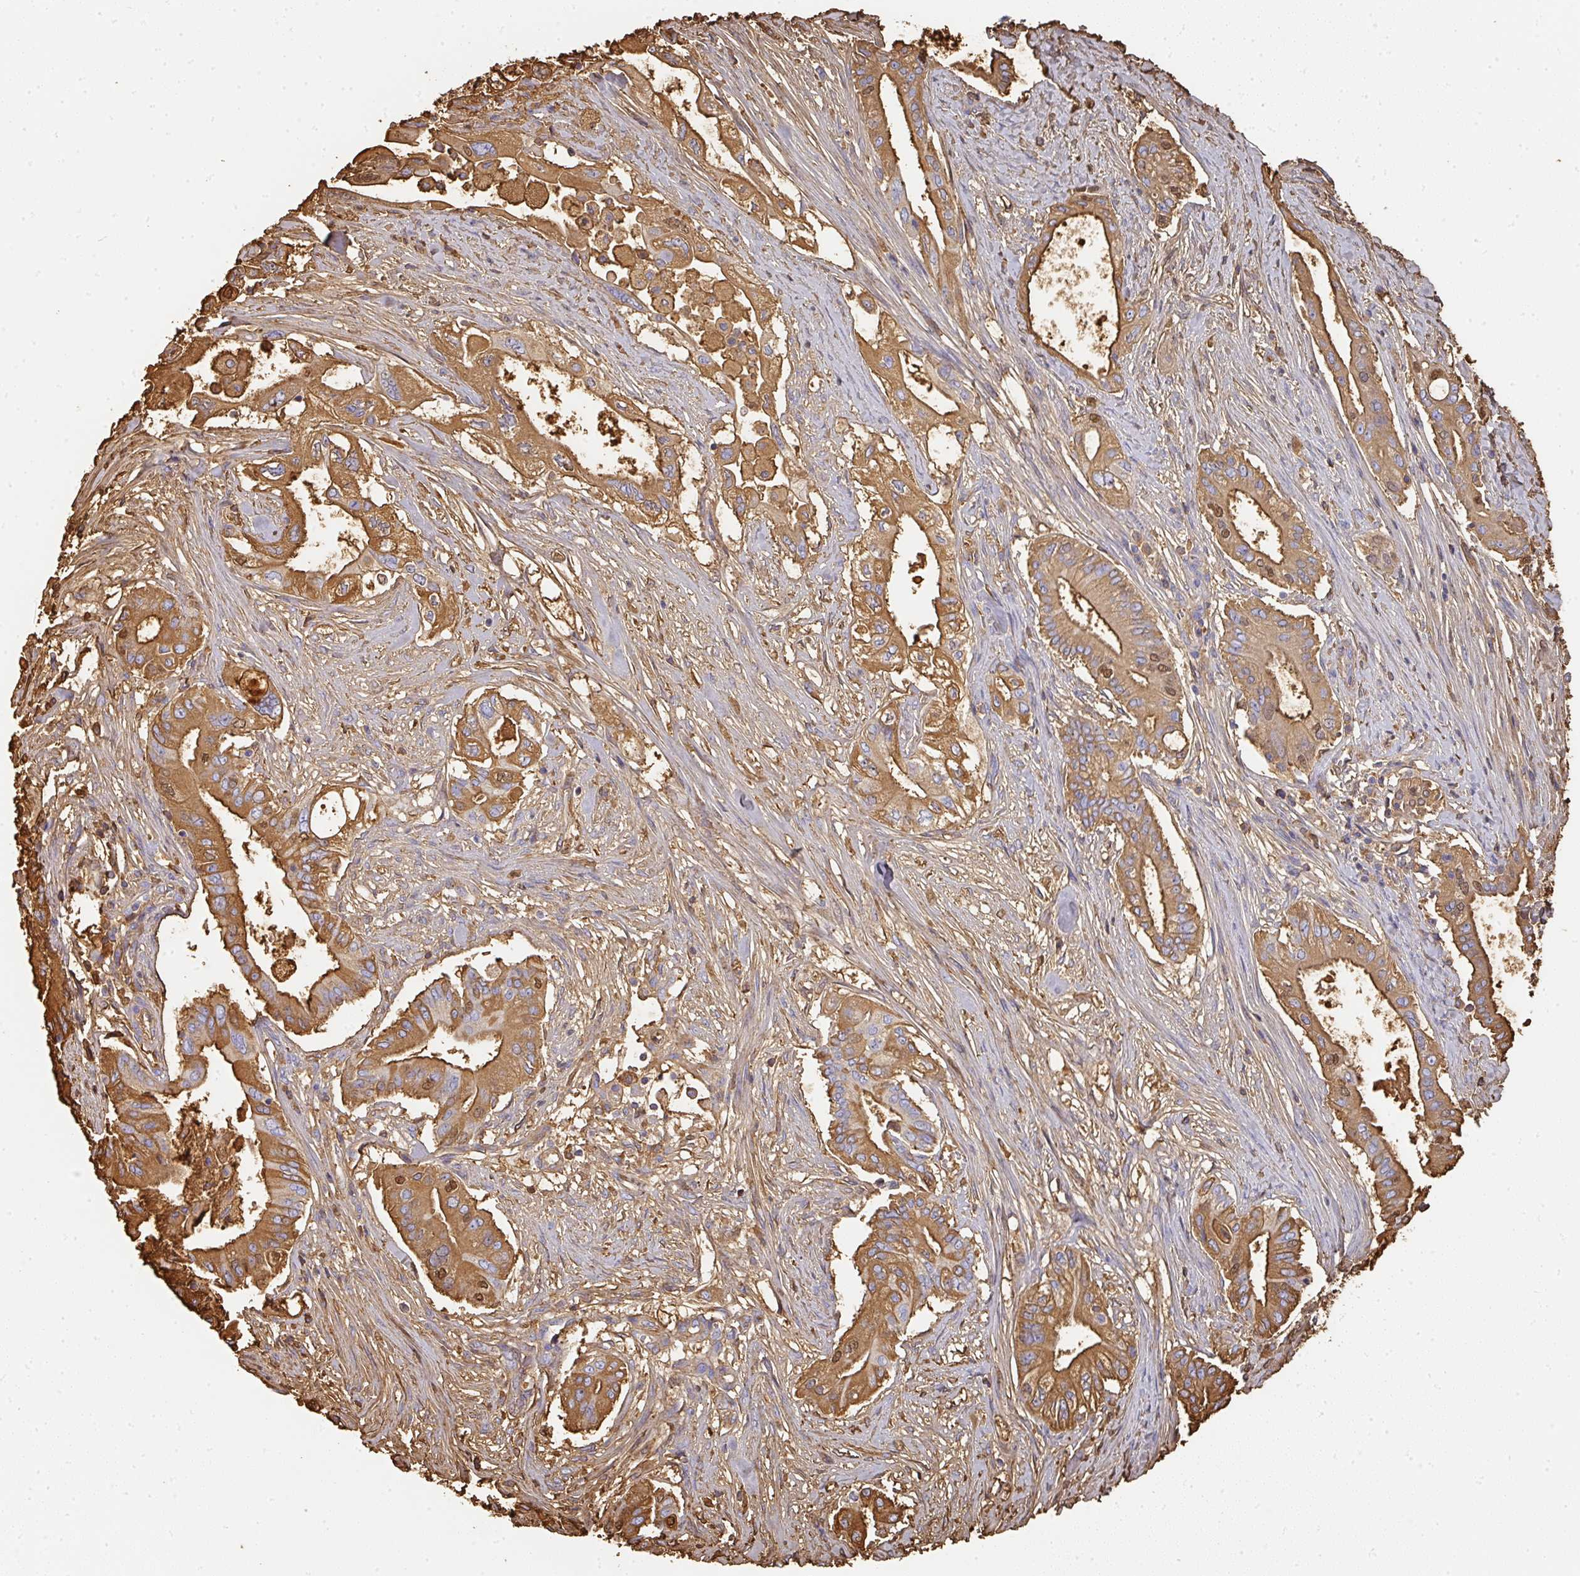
{"staining": {"intensity": "moderate", "quantity": ">75%", "location": "cytoplasmic/membranous"}, "tissue": "pancreatic cancer", "cell_type": "Tumor cells", "image_type": "cancer", "snomed": [{"axis": "morphology", "description": "Adenocarcinoma, NOS"}, {"axis": "topography", "description": "Pancreas"}], "caption": "Protein staining by immunohistochemistry demonstrates moderate cytoplasmic/membranous positivity in about >75% of tumor cells in pancreatic adenocarcinoma. (Brightfield microscopy of DAB IHC at high magnification).", "gene": "ALB", "patient": {"sex": "female", "age": 68}}